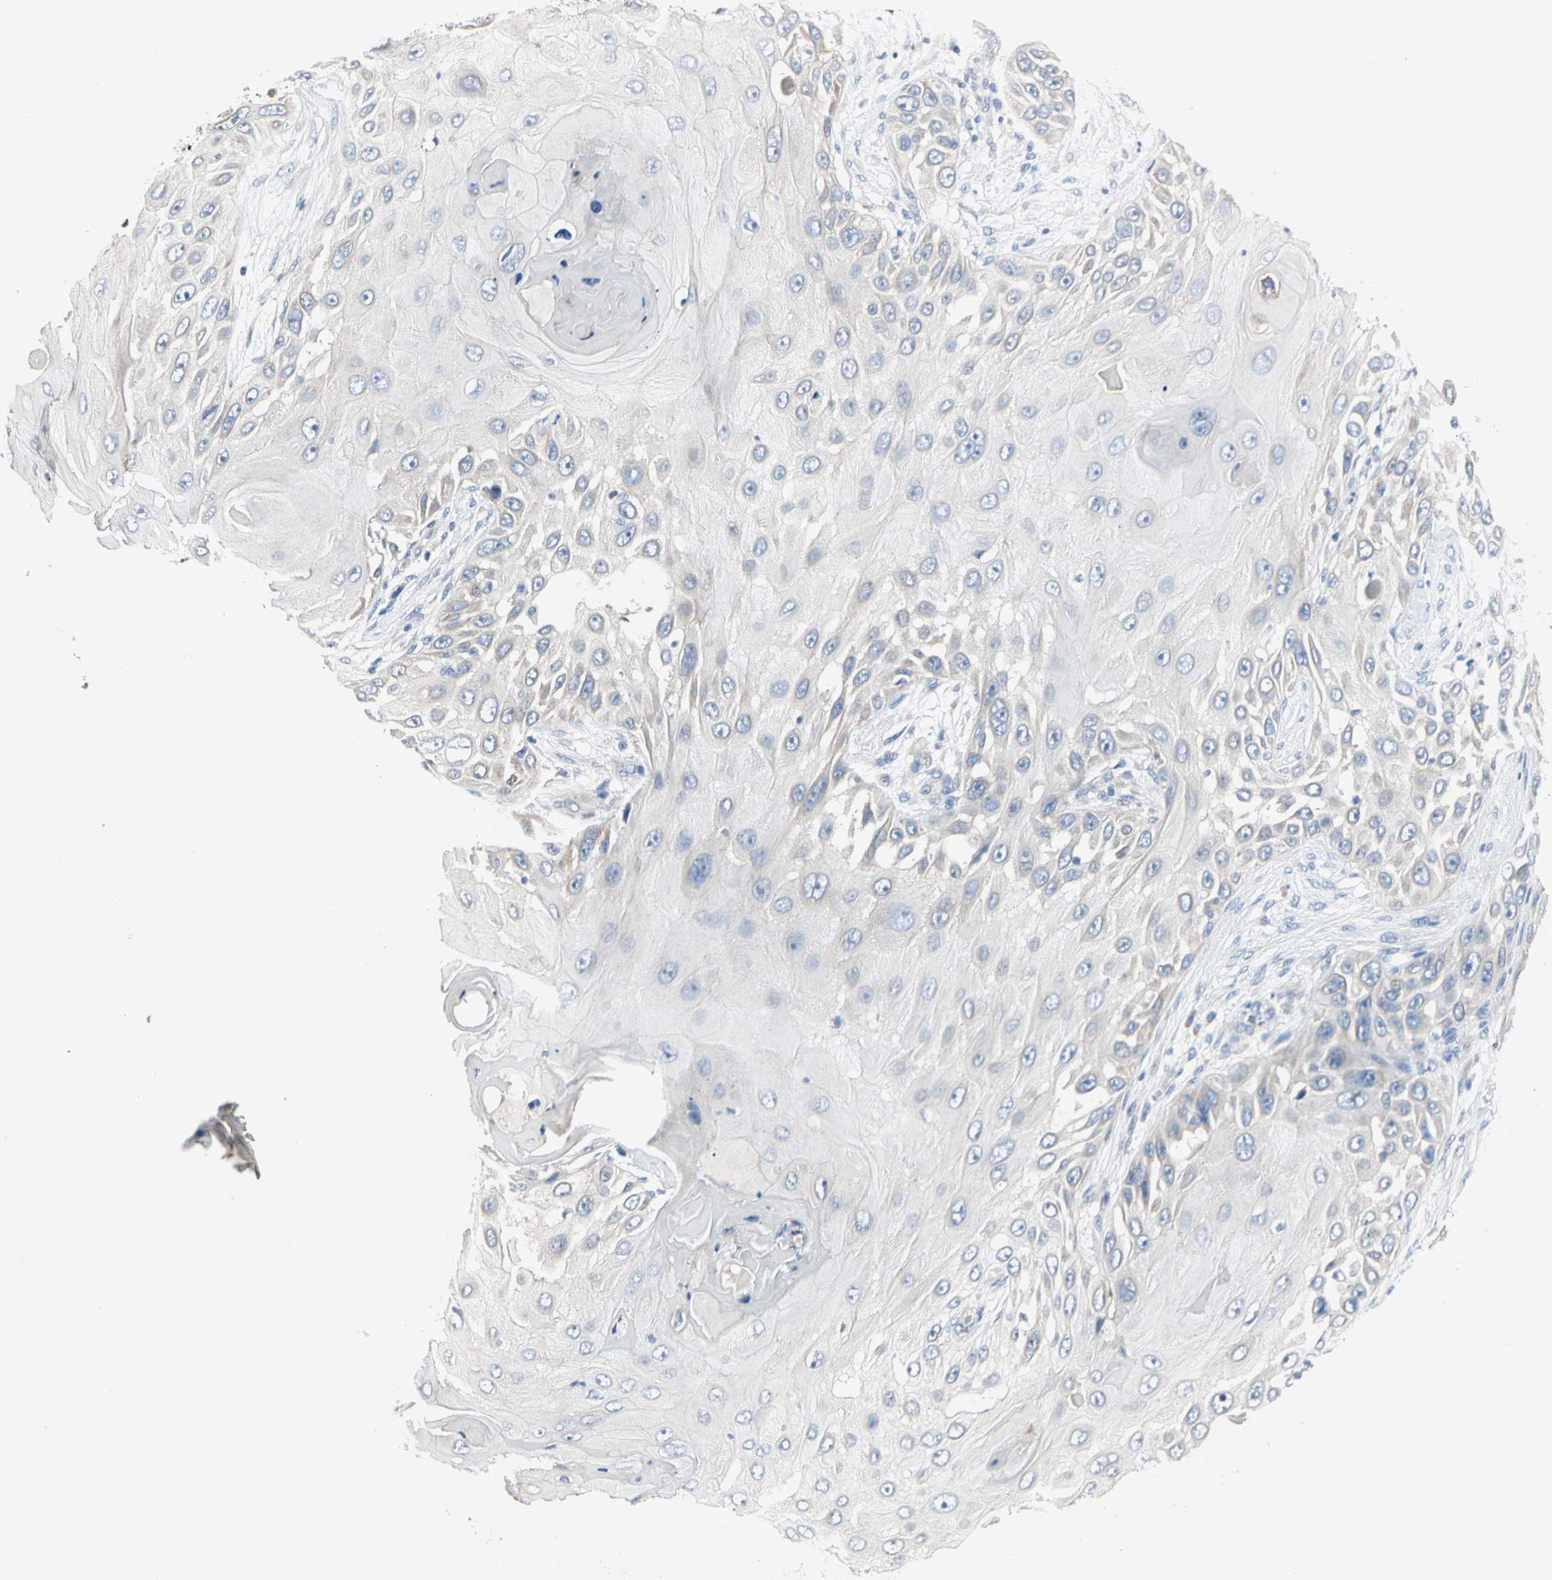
{"staining": {"intensity": "weak", "quantity": "<25%", "location": "cytoplasmic/membranous"}, "tissue": "skin cancer", "cell_type": "Tumor cells", "image_type": "cancer", "snomed": [{"axis": "morphology", "description": "Squamous cell carcinoma, NOS"}, {"axis": "topography", "description": "Skin"}], "caption": "Tumor cells show no significant expression in skin squamous cell carcinoma. The staining is performed using DAB (3,3'-diaminobenzidine) brown chromogen with nuclei counter-stained in using hematoxylin.", "gene": "GPR153", "patient": {"sex": "female", "age": 44}}